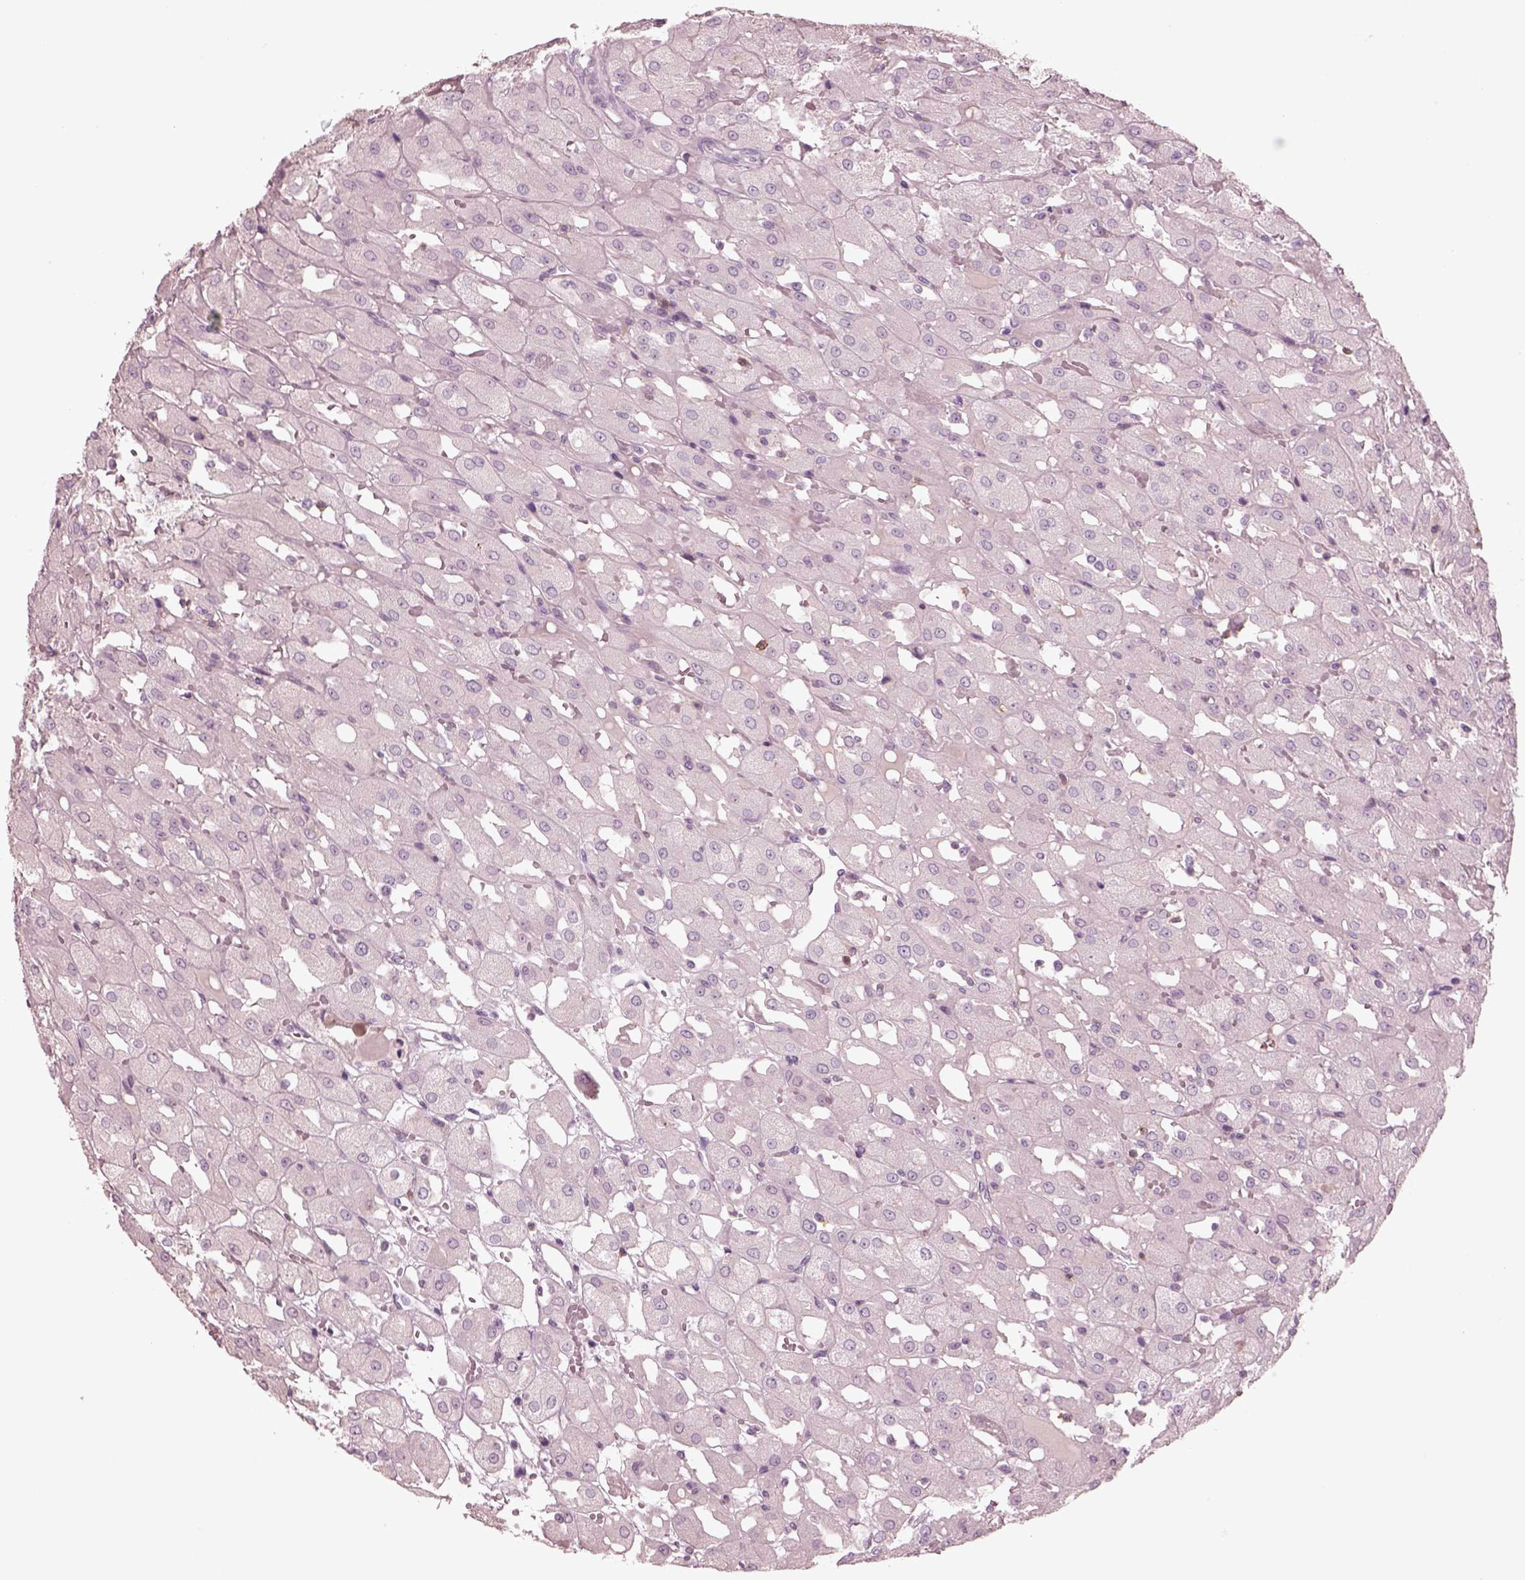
{"staining": {"intensity": "negative", "quantity": "none", "location": "none"}, "tissue": "renal cancer", "cell_type": "Tumor cells", "image_type": "cancer", "snomed": [{"axis": "morphology", "description": "Adenocarcinoma, NOS"}, {"axis": "topography", "description": "Kidney"}], "caption": "Tumor cells are negative for brown protein staining in renal cancer (adenocarcinoma).", "gene": "PDCD1", "patient": {"sex": "male", "age": 72}}